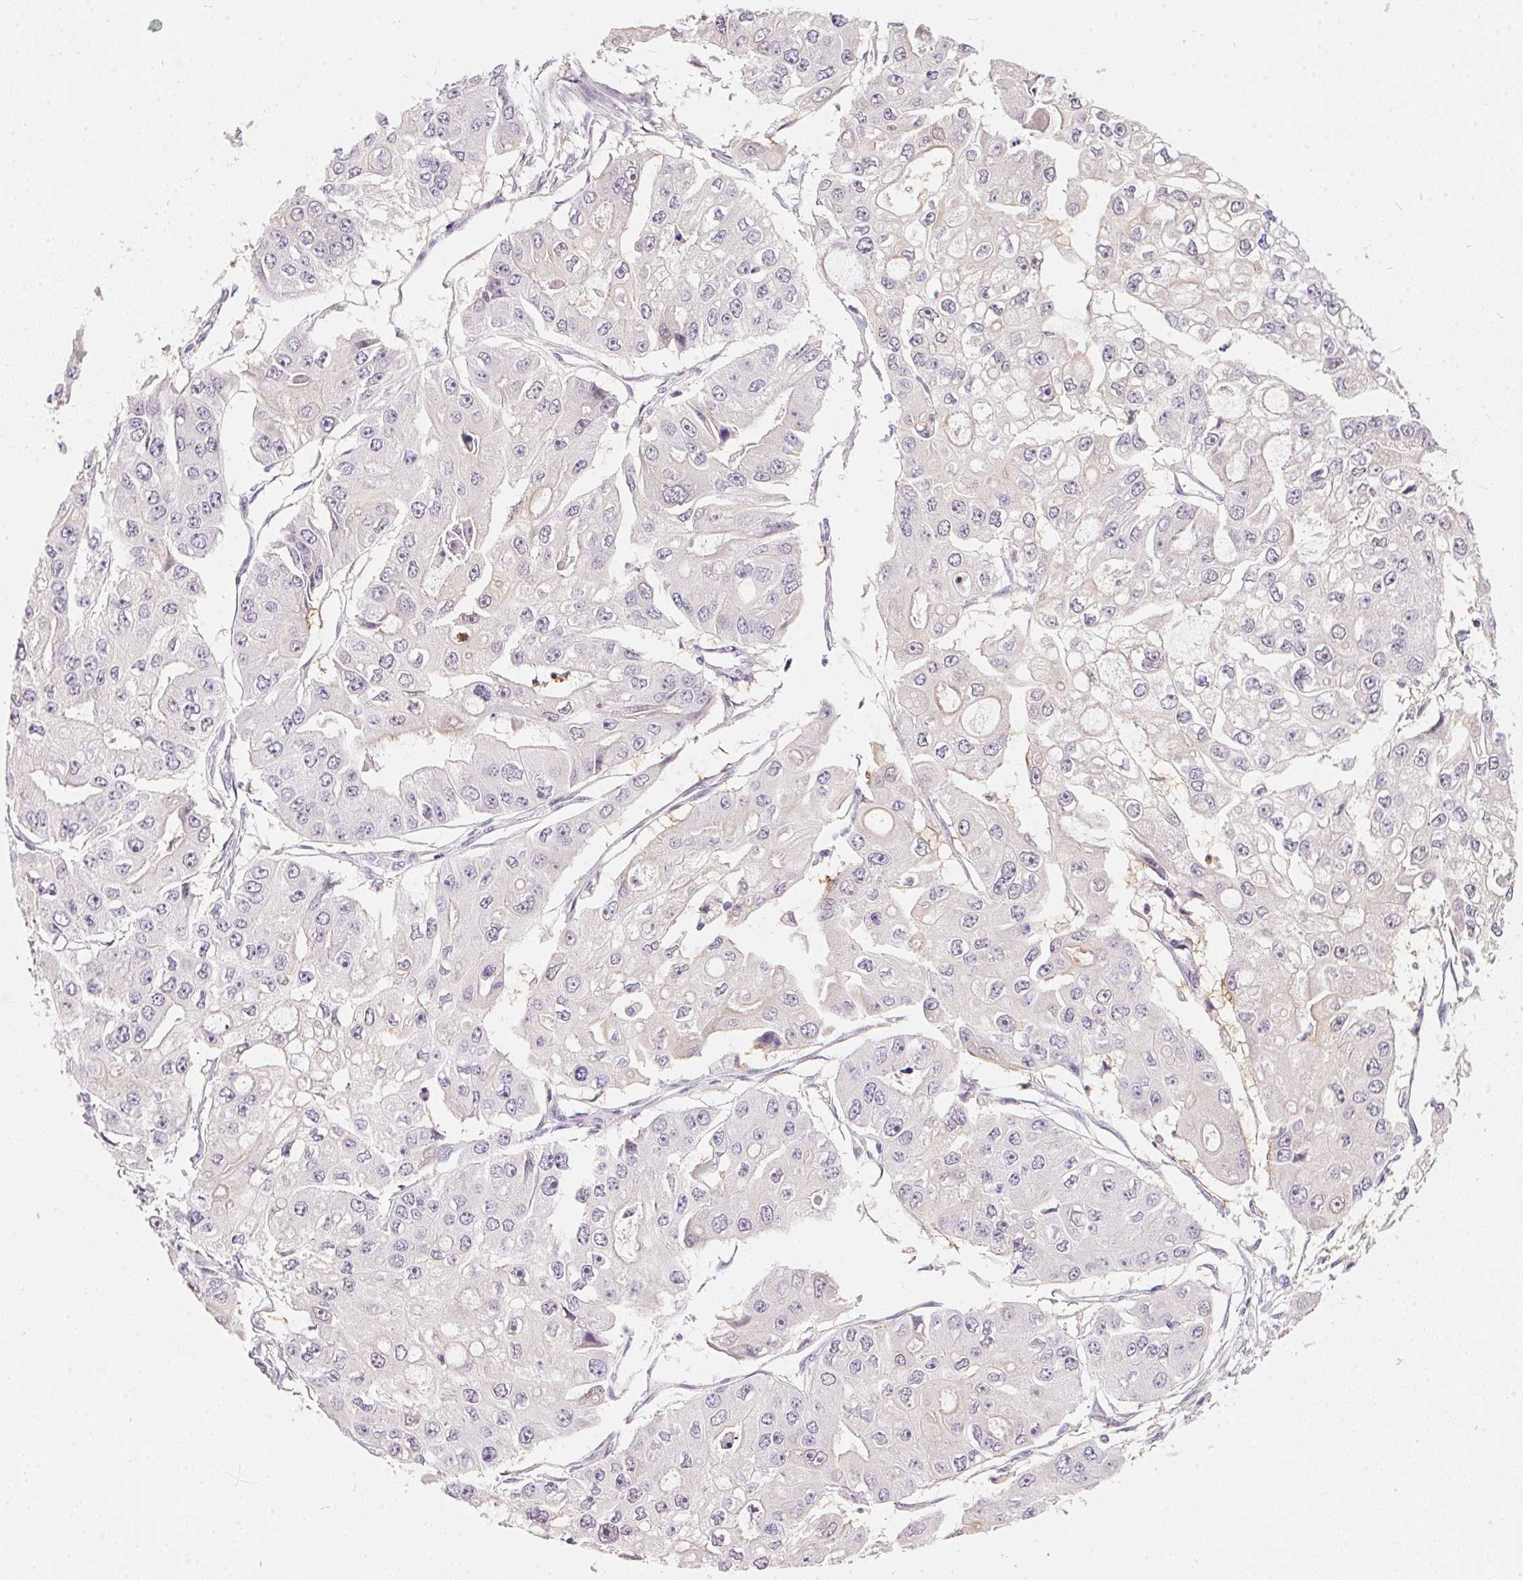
{"staining": {"intensity": "negative", "quantity": "none", "location": "none"}, "tissue": "ovarian cancer", "cell_type": "Tumor cells", "image_type": "cancer", "snomed": [{"axis": "morphology", "description": "Cystadenocarcinoma, serous, NOS"}, {"axis": "topography", "description": "Ovary"}], "caption": "A histopathology image of serous cystadenocarcinoma (ovarian) stained for a protein displays no brown staining in tumor cells.", "gene": "SERPINB1", "patient": {"sex": "female", "age": 56}}